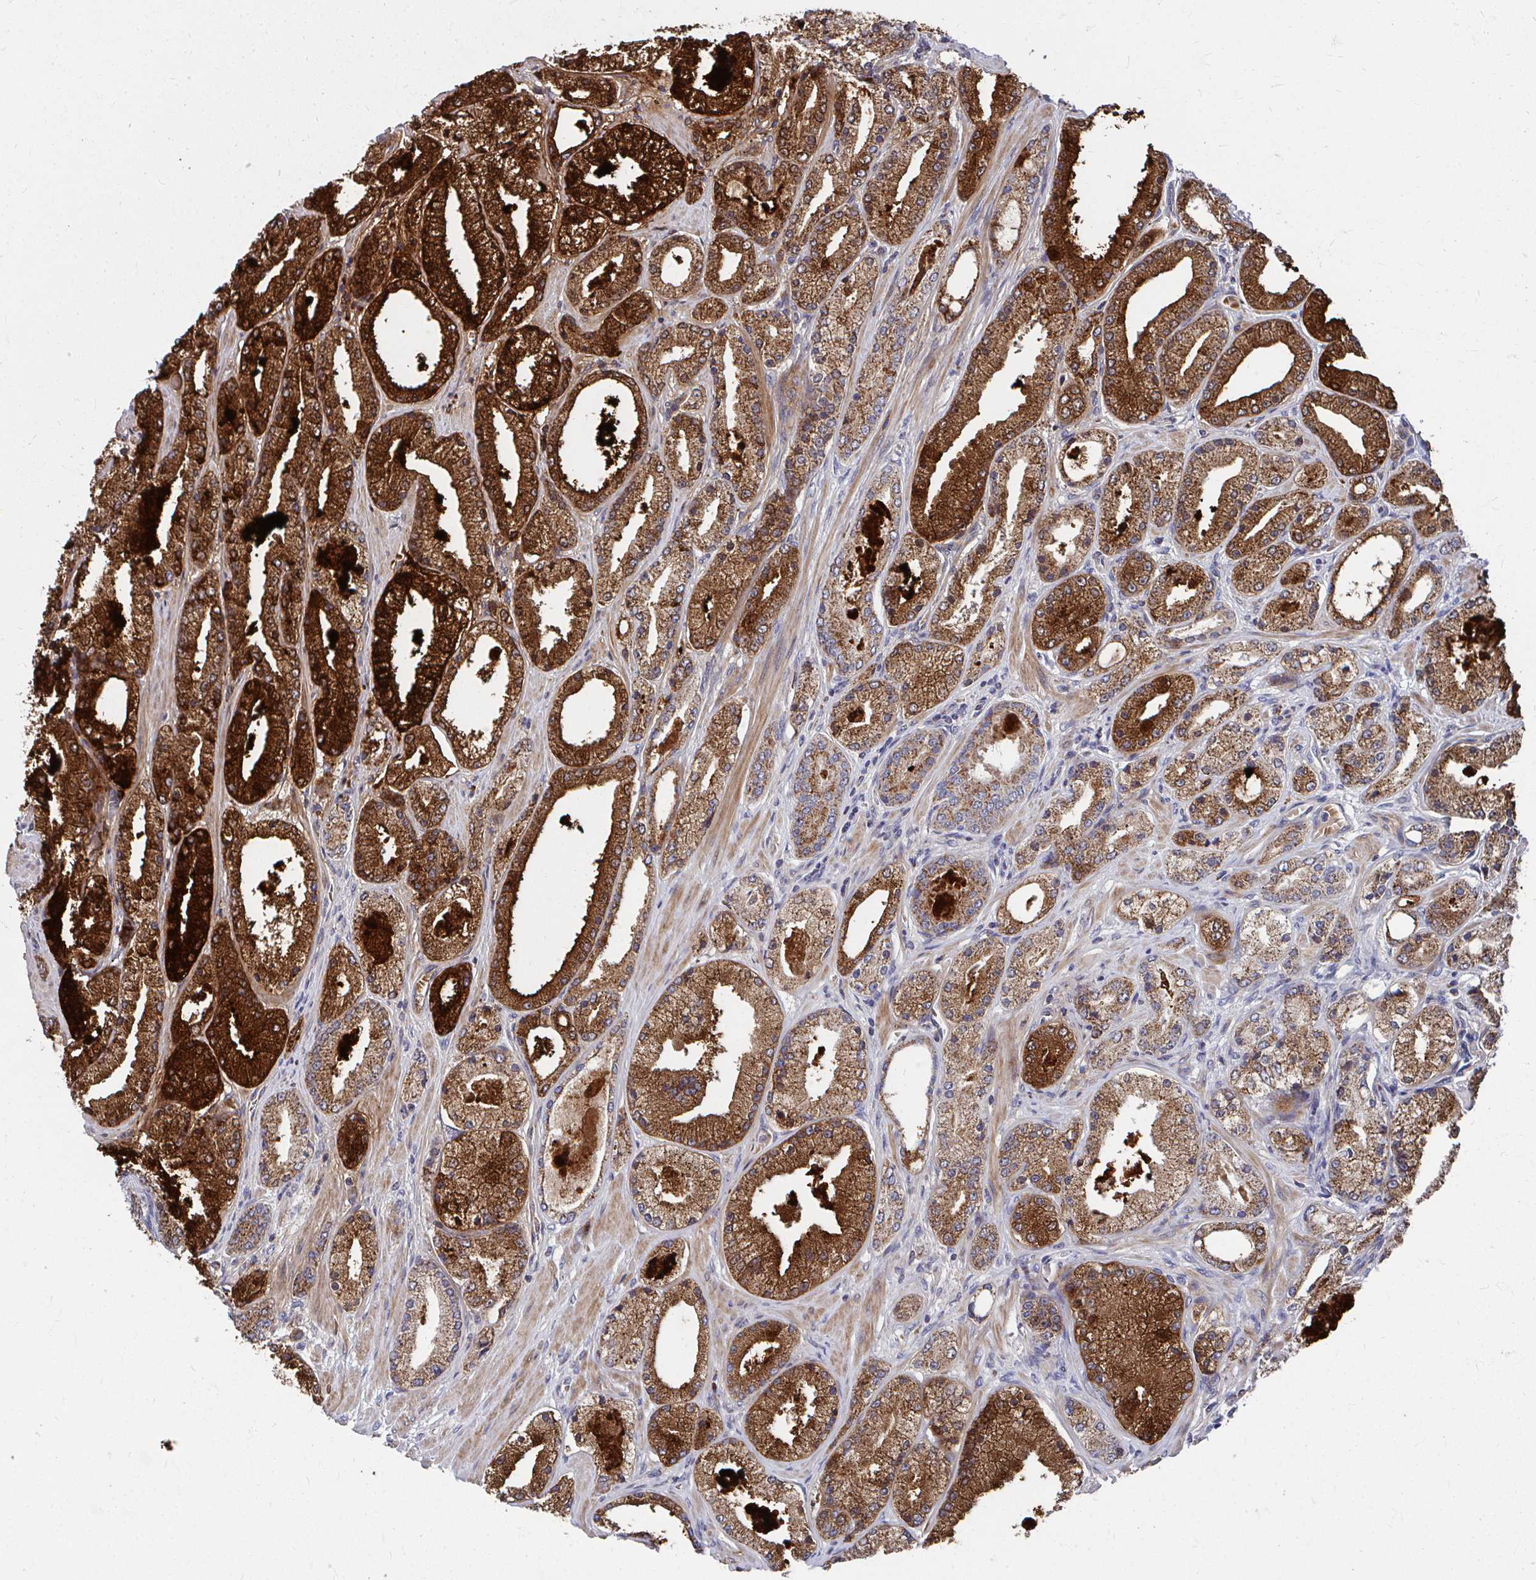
{"staining": {"intensity": "strong", "quantity": ">75%", "location": "cytoplasmic/membranous"}, "tissue": "prostate cancer", "cell_type": "Tumor cells", "image_type": "cancer", "snomed": [{"axis": "morphology", "description": "Adenocarcinoma, High grade"}, {"axis": "topography", "description": "Prostate"}], "caption": "This photomicrograph demonstrates immunohistochemistry staining of human prostate high-grade adenocarcinoma, with high strong cytoplasmic/membranous expression in approximately >75% of tumor cells.", "gene": "PEX3", "patient": {"sex": "male", "age": 63}}